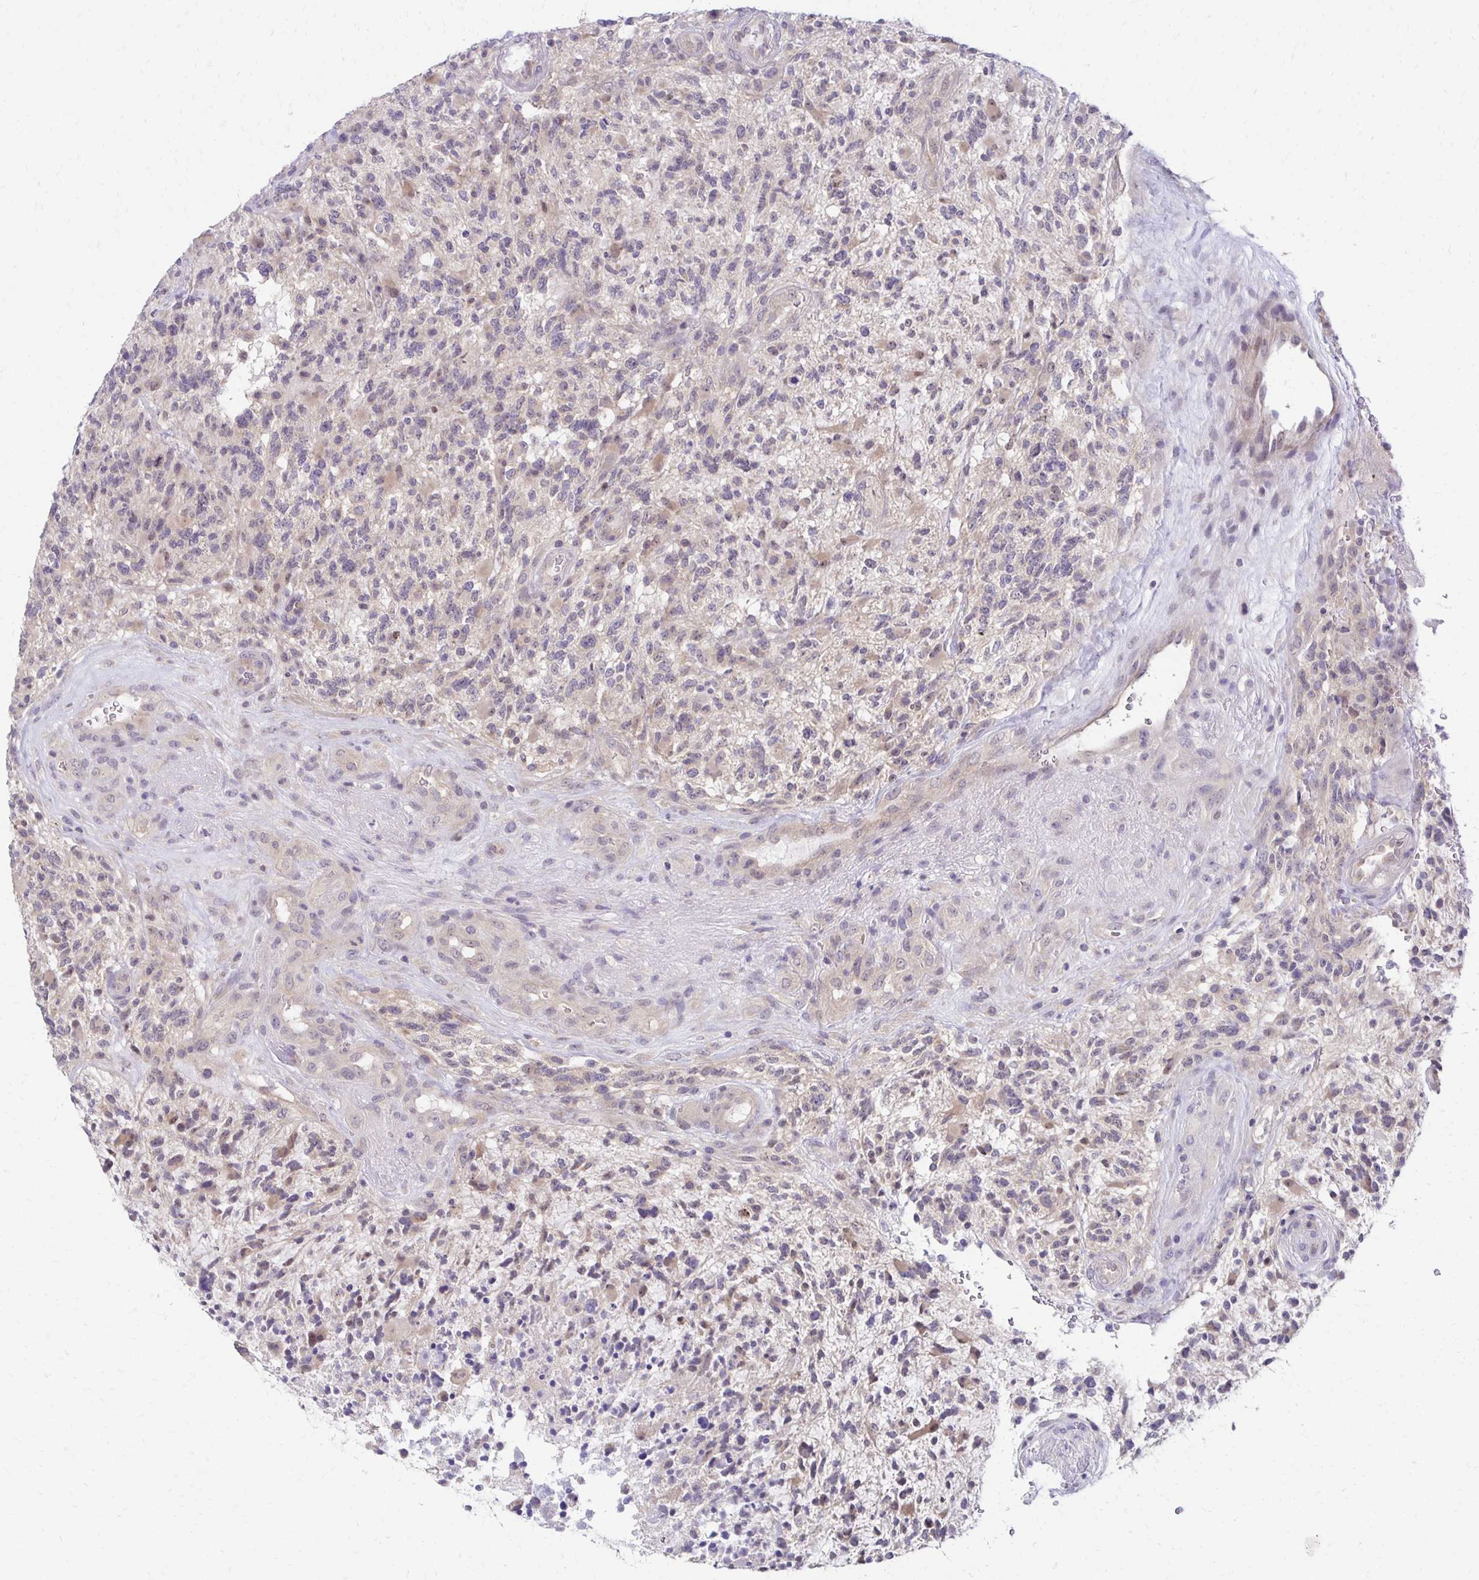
{"staining": {"intensity": "weak", "quantity": "<25%", "location": "cytoplasmic/membranous"}, "tissue": "glioma", "cell_type": "Tumor cells", "image_type": "cancer", "snomed": [{"axis": "morphology", "description": "Glioma, malignant, High grade"}, {"axis": "topography", "description": "Brain"}], "caption": "There is no significant positivity in tumor cells of glioma.", "gene": "C1QTNF2", "patient": {"sex": "female", "age": 71}}